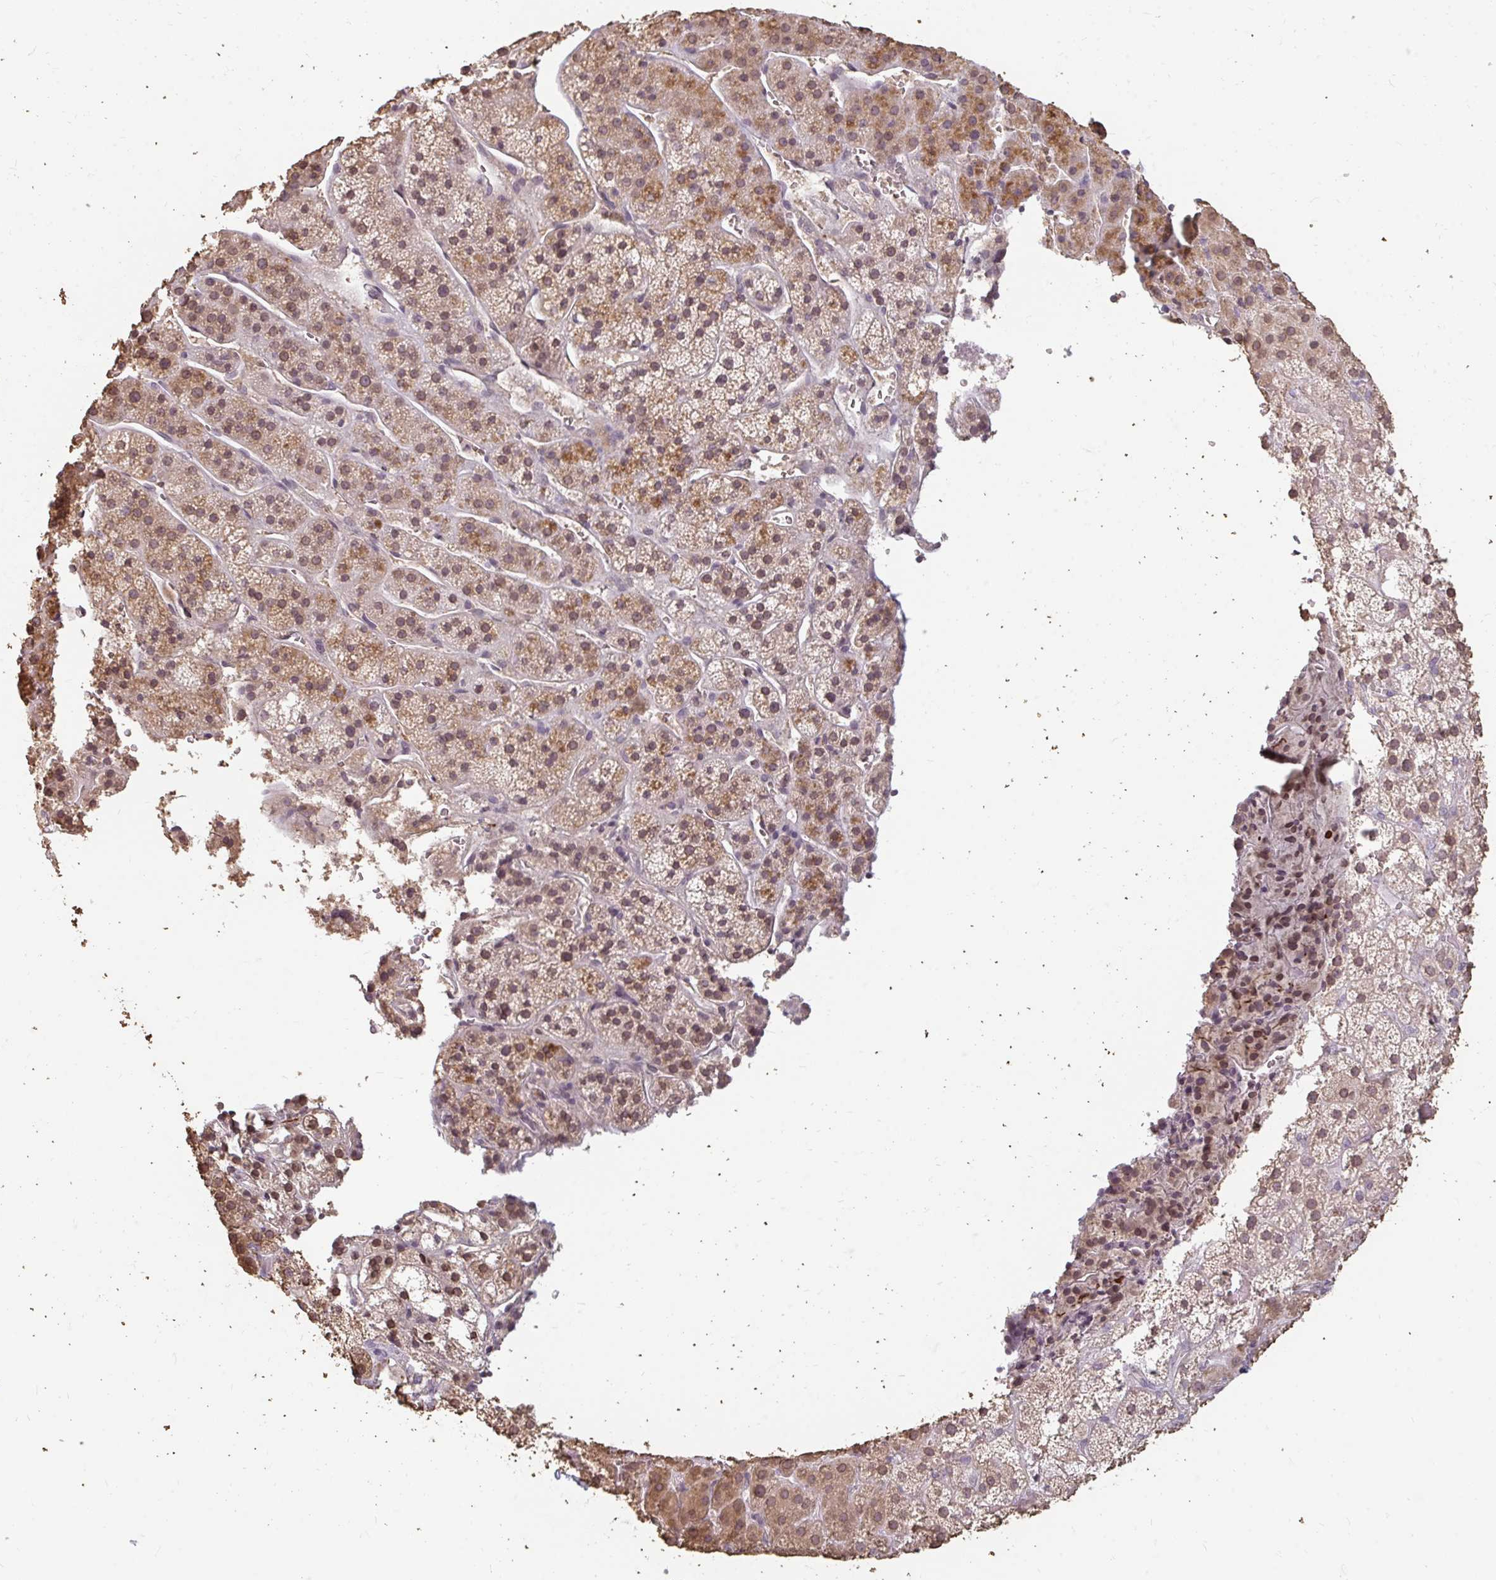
{"staining": {"intensity": "moderate", "quantity": ">75%", "location": "cytoplasmic/membranous,nuclear"}, "tissue": "adrenal gland", "cell_type": "Glandular cells", "image_type": "normal", "snomed": [{"axis": "morphology", "description": "Normal tissue, NOS"}, {"axis": "topography", "description": "Adrenal gland"}], "caption": "Immunohistochemical staining of unremarkable human adrenal gland reveals moderate cytoplasmic/membranous,nuclear protein staining in about >75% of glandular cells. The protein of interest is stained brown, and the nuclei are stained in blue (DAB IHC with brightfield microscopy, high magnification).", "gene": "GPC5", "patient": {"sex": "male", "age": 53}}